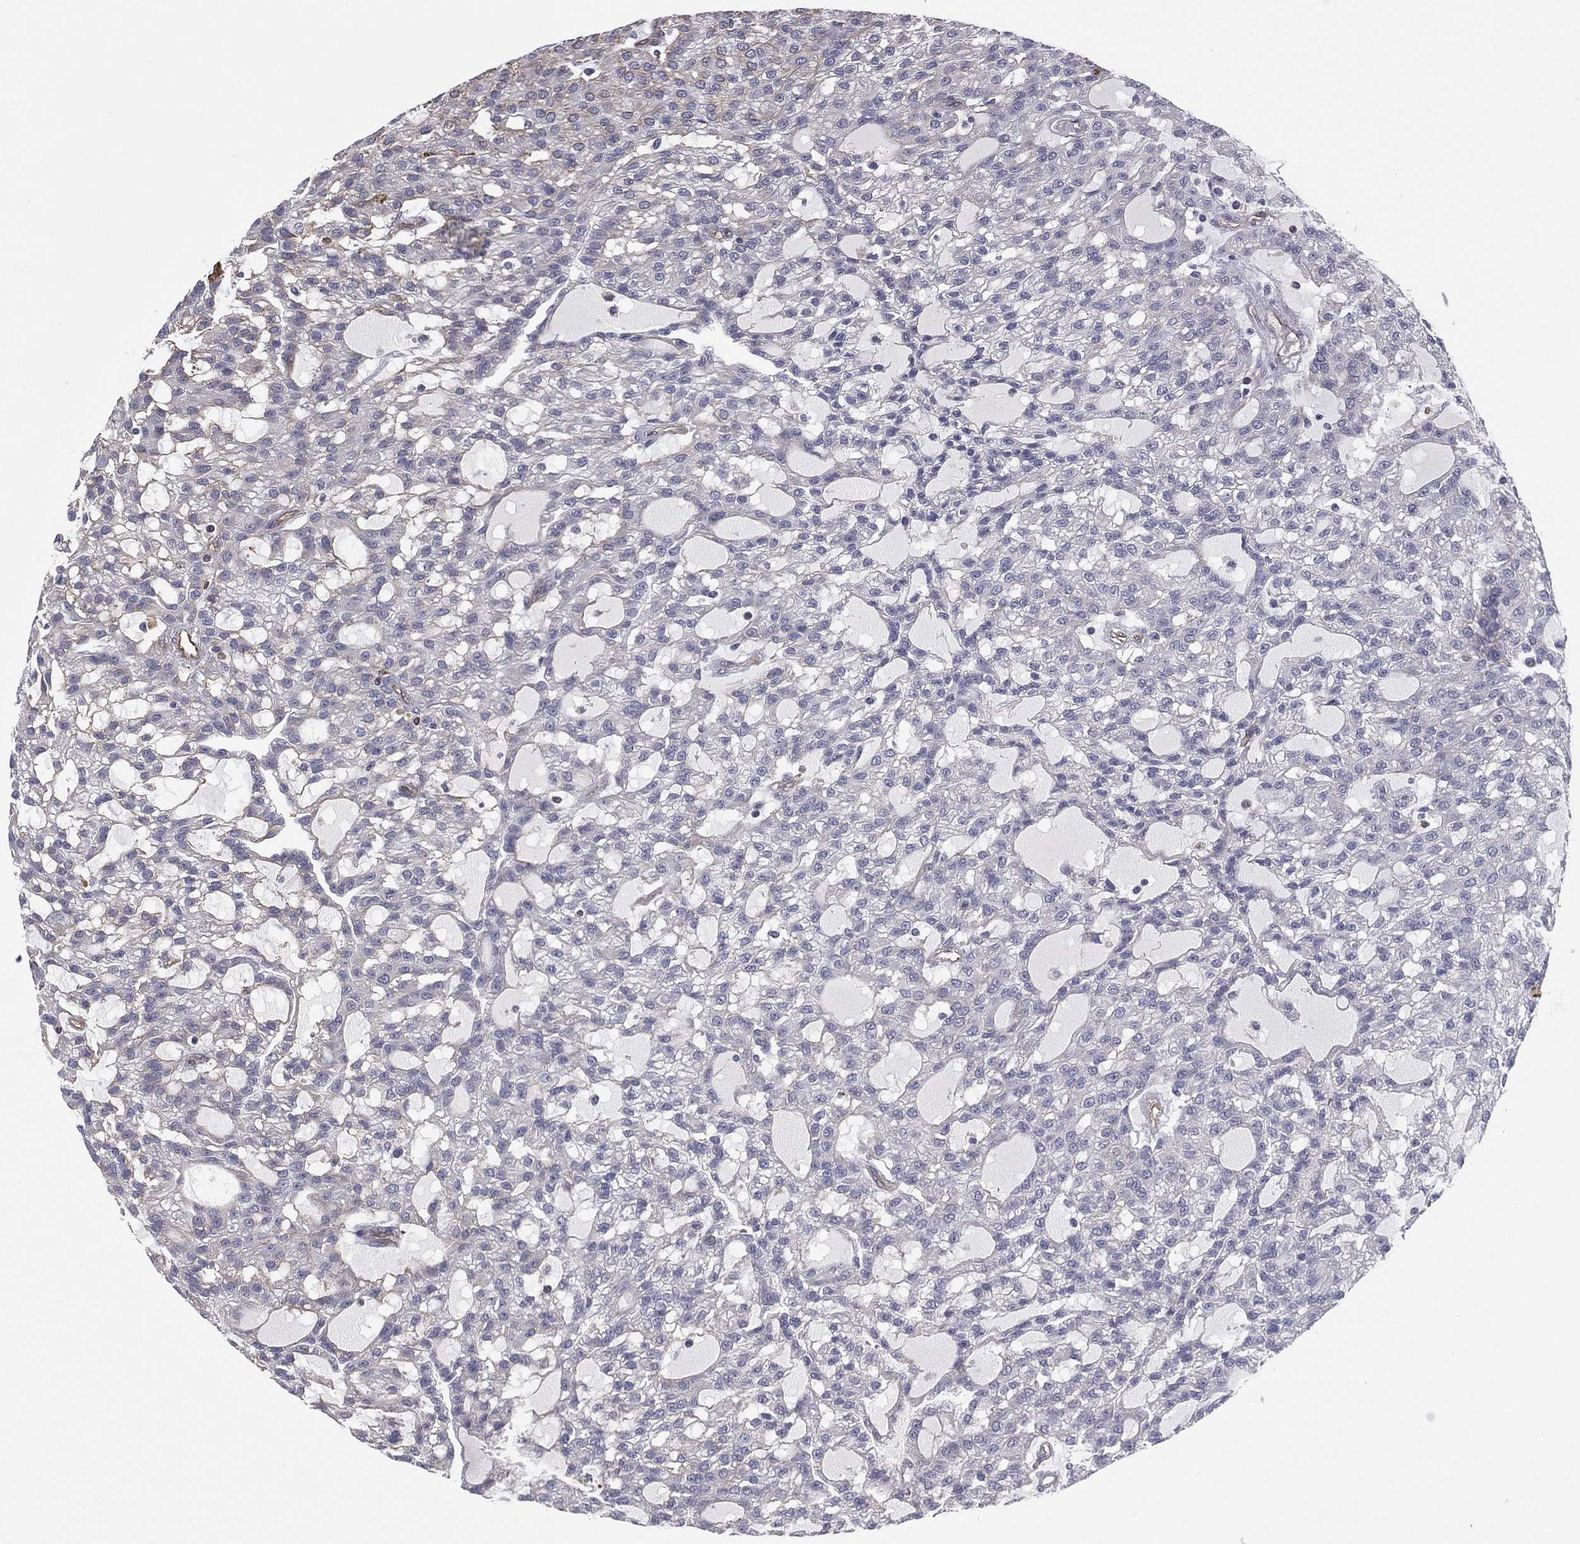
{"staining": {"intensity": "negative", "quantity": "none", "location": "none"}, "tissue": "renal cancer", "cell_type": "Tumor cells", "image_type": "cancer", "snomed": [{"axis": "morphology", "description": "Adenocarcinoma, NOS"}, {"axis": "topography", "description": "Kidney"}], "caption": "DAB immunohistochemical staining of renal adenocarcinoma reveals no significant expression in tumor cells.", "gene": "SCUBE1", "patient": {"sex": "male", "age": 63}}